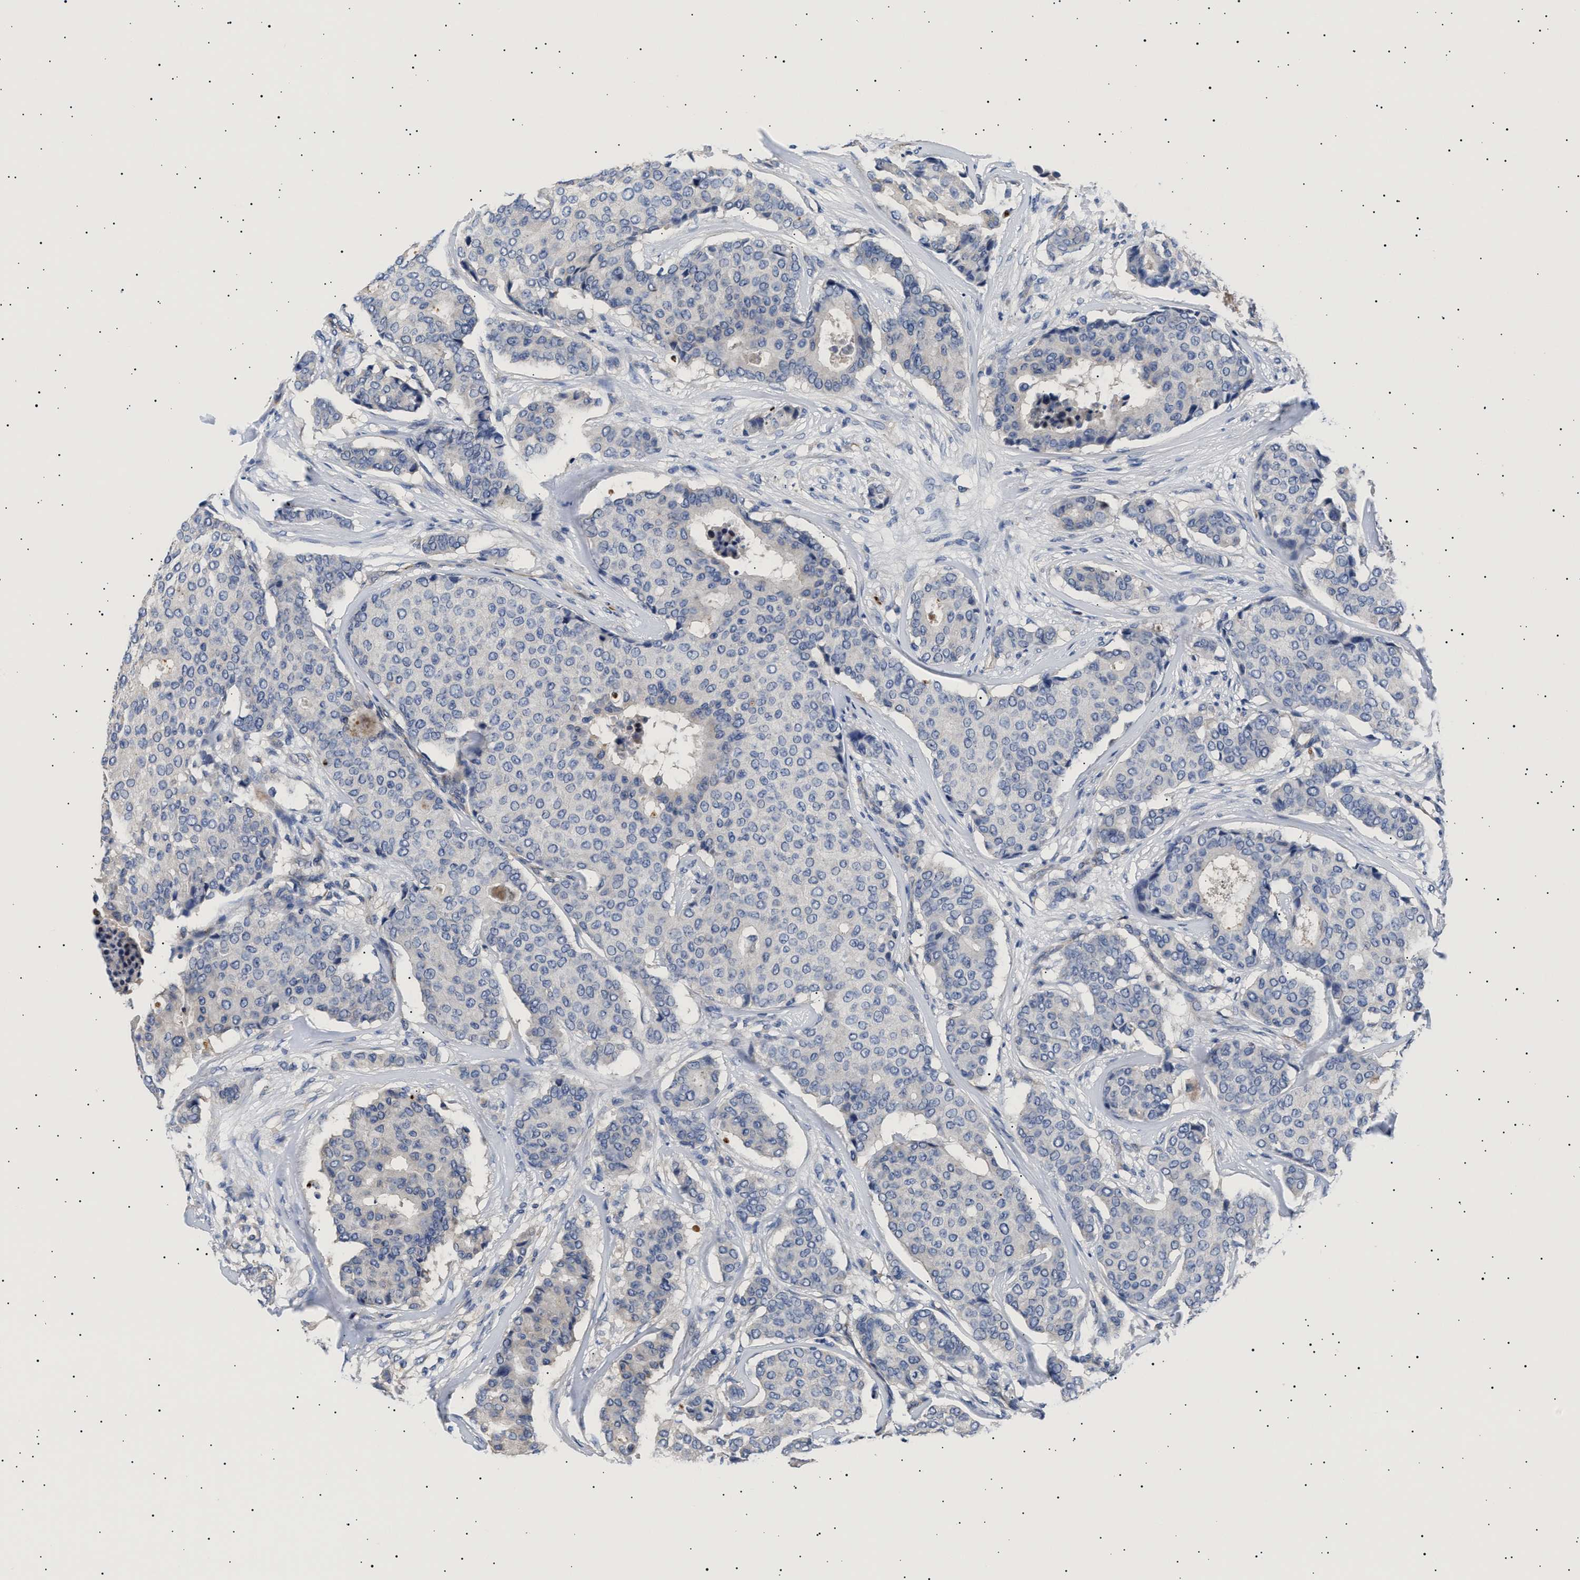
{"staining": {"intensity": "negative", "quantity": "none", "location": "none"}, "tissue": "breast cancer", "cell_type": "Tumor cells", "image_type": "cancer", "snomed": [{"axis": "morphology", "description": "Duct carcinoma"}, {"axis": "topography", "description": "Breast"}], "caption": "There is no significant expression in tumor cells of breast intraductal carcinoma.", "gene": "HEMGN", "patient": {"sex": "female", "age": 75}}